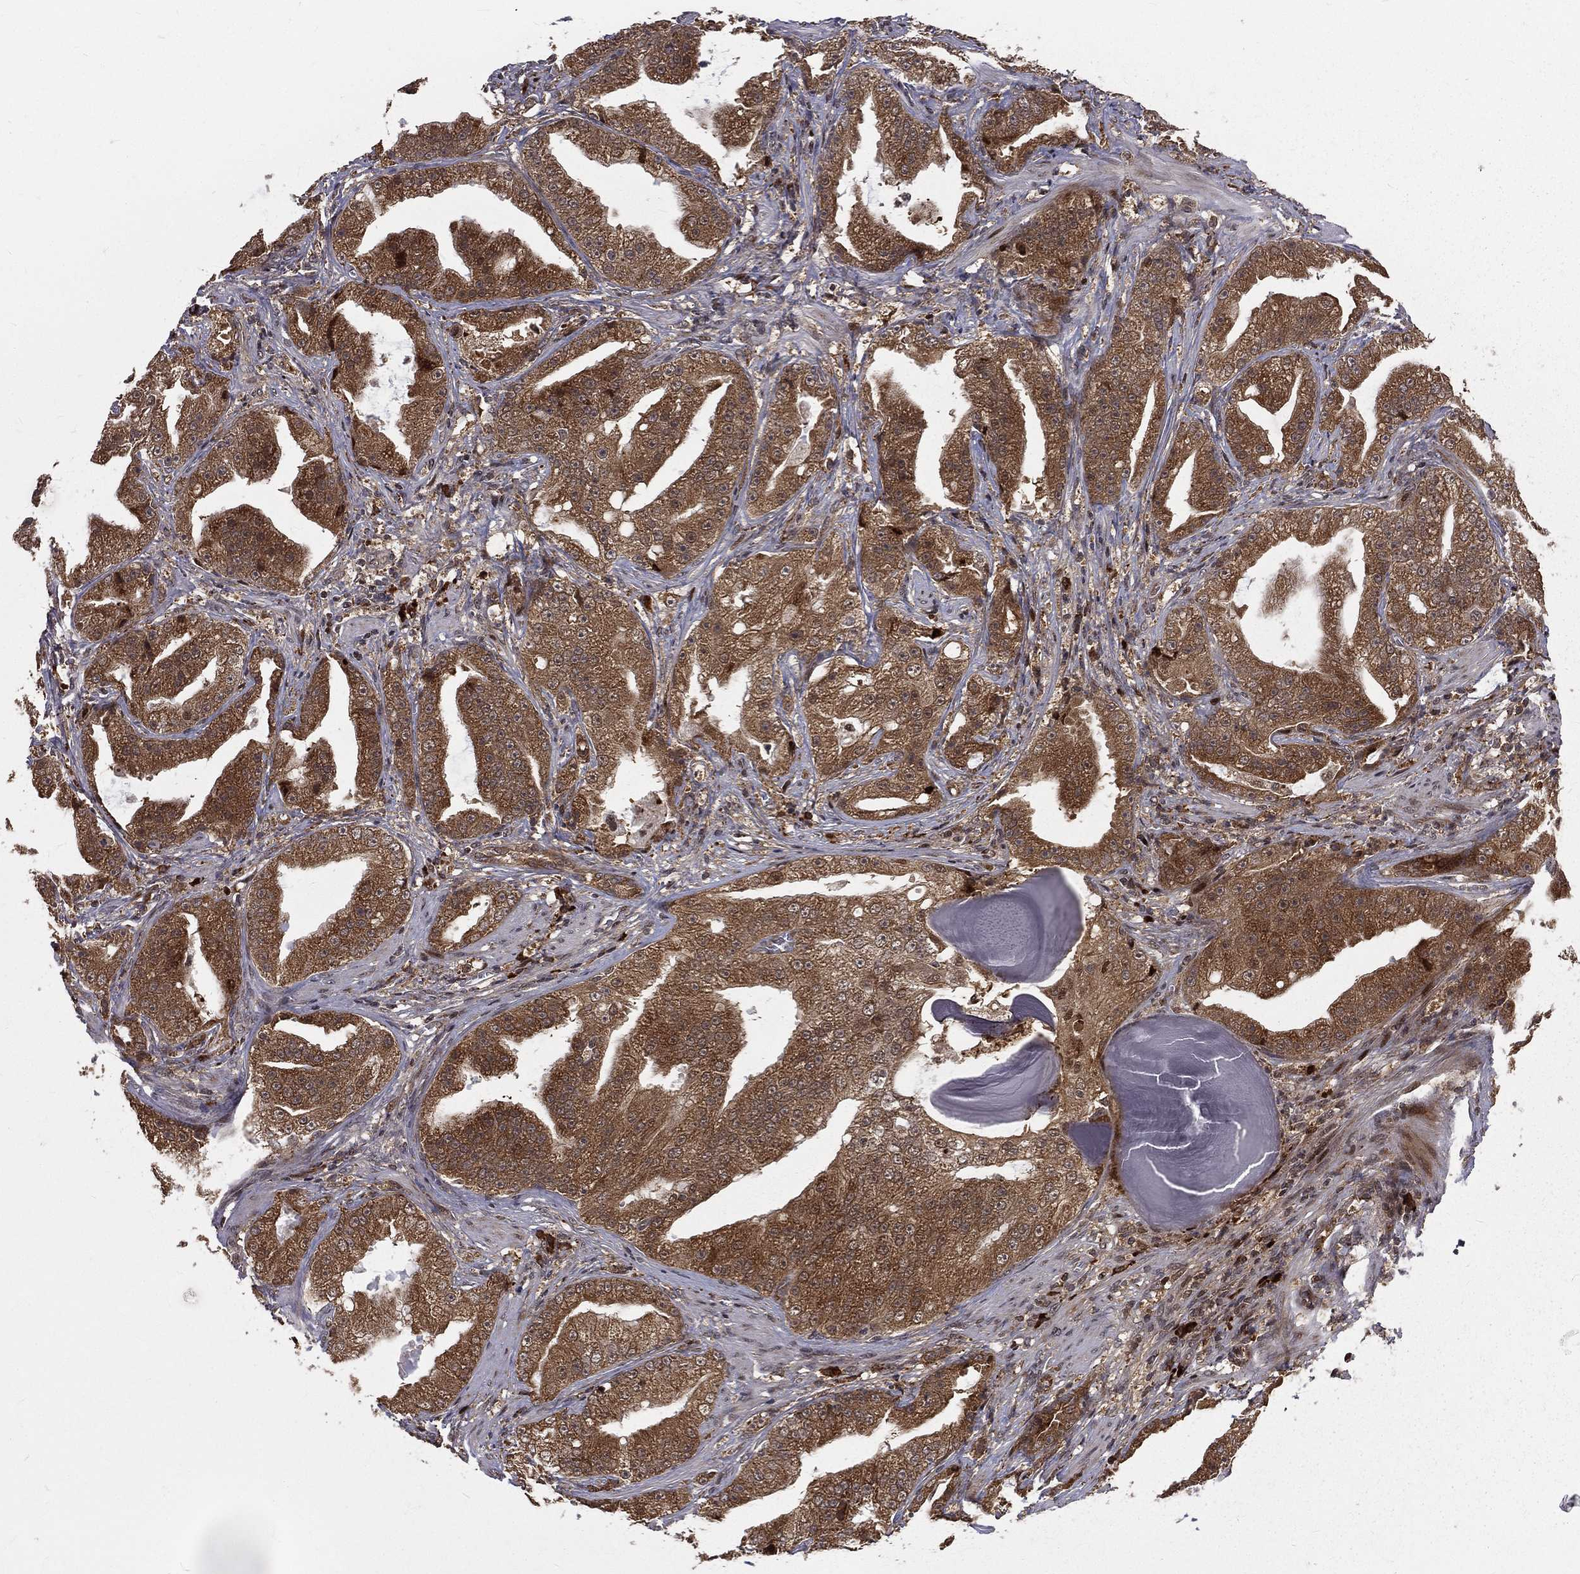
{"staining": {"intensity": "moderate", "quantity": ">75%", "location": "cytoplasmic/membranous"}, "tissue": "prostate cancer", "cell_type": "Tumor cells", "image_type": "cancer", "snomed": [{"axis": "morphology", "description": "Adenocarcinoma, Low grade"}, {"axis": "topography", "description": "Prostate"}], "caption": "Protein expression analysis of human prostate low-grade adenocarcinoma reveals moderate cytoplasmic/membranous staining in about >75% of tumor cells.", "gene": "MDM2", "patient": {"sex": "male", "age": 62}}